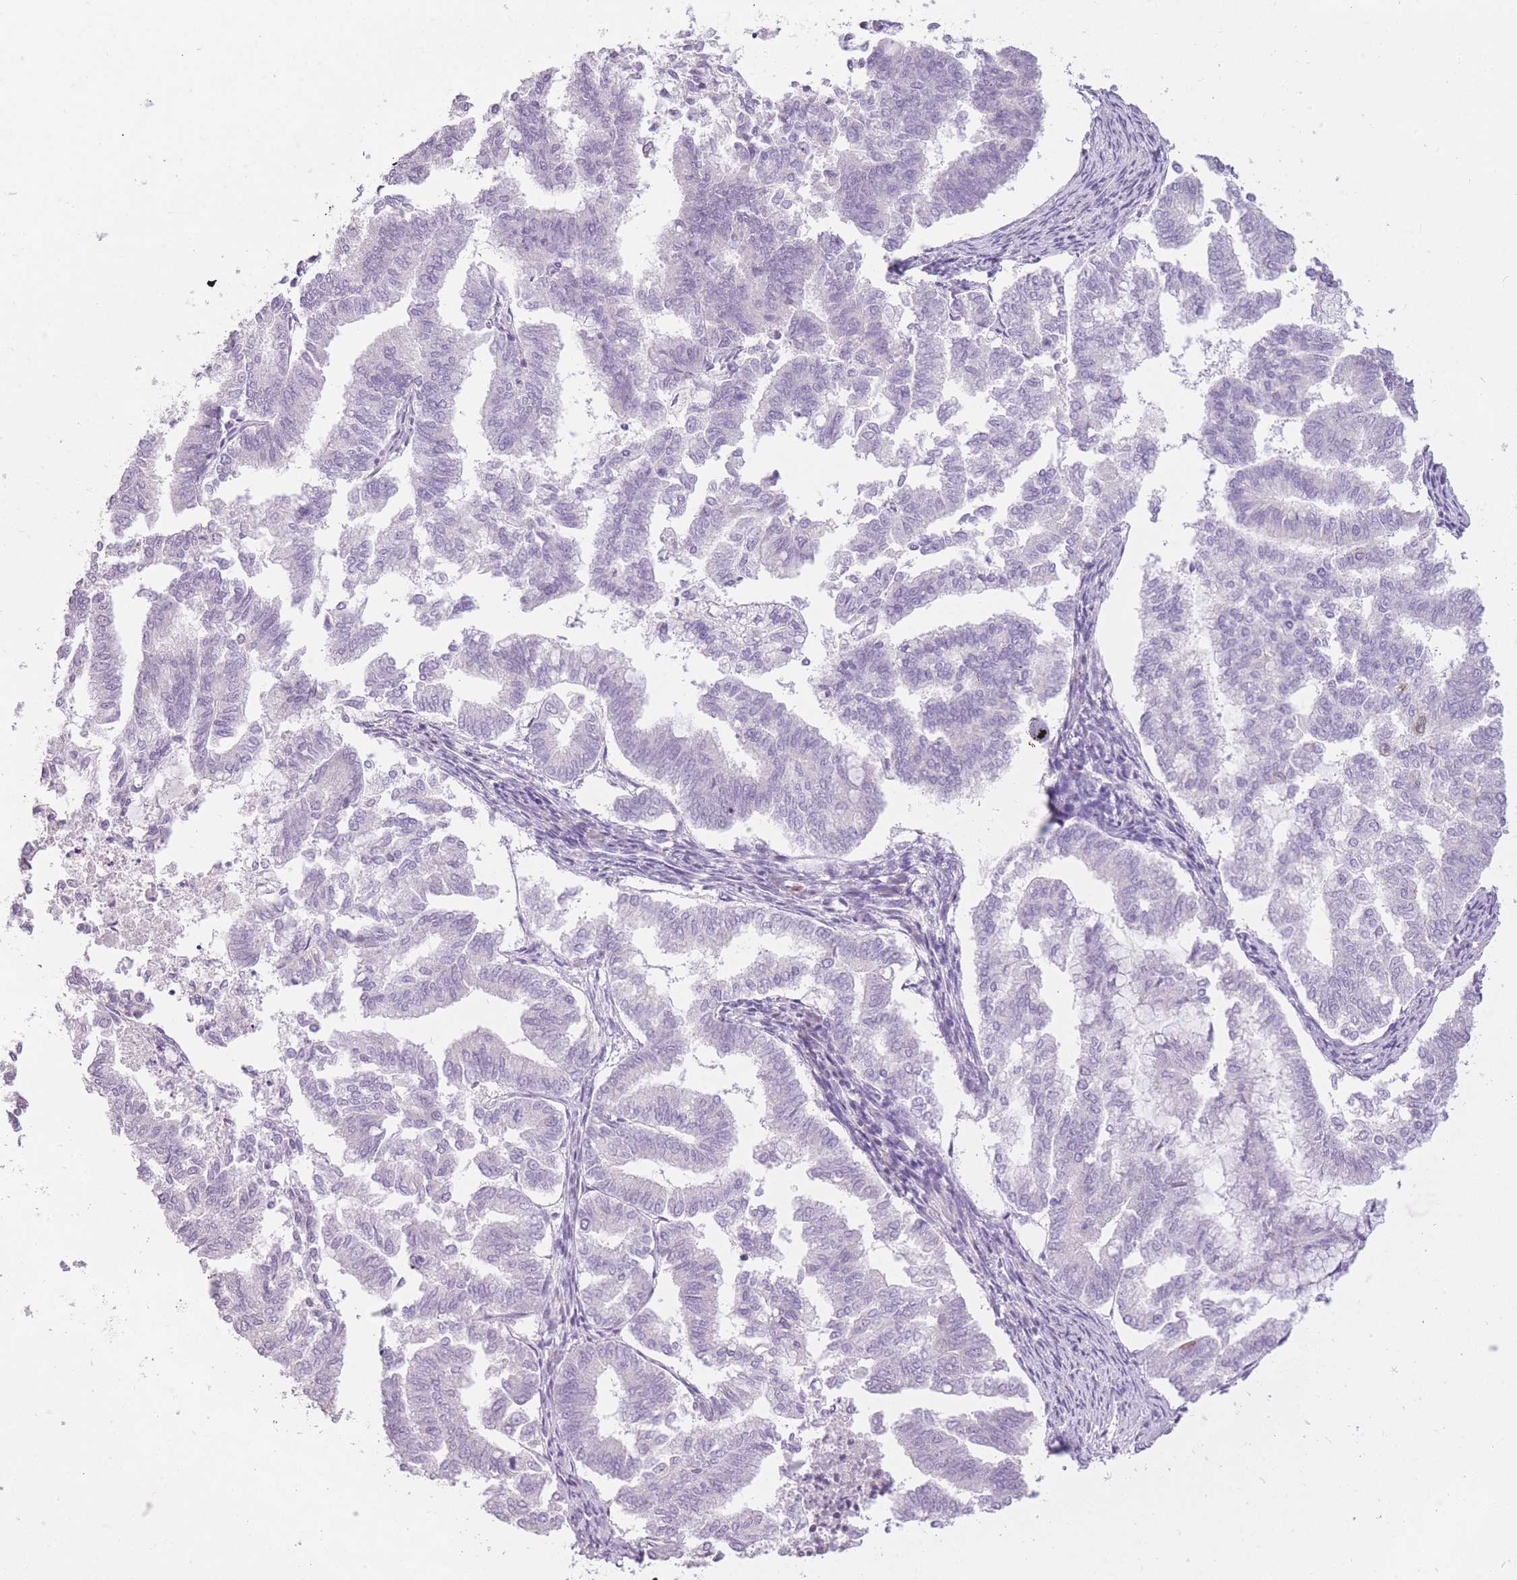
{"staining": {"intensity": "negative", "quantity": "none", "location": "none"}, "tissue": "endometrial cancer", "cell_type": "Tumor cells", "image_type": "cancer", "snomed": [{"axis": "morphology", "description": "Adenocarcinoma, NOS"}, {"axis": "topography", "description": "Endometrium"}], "caption": "The photomicrograph demonstrates no staining of tumor cells in adenocarcinoma (endometrial).", "gene": "ZBTB24", "patient": {"sex": "female", "age": 79}}